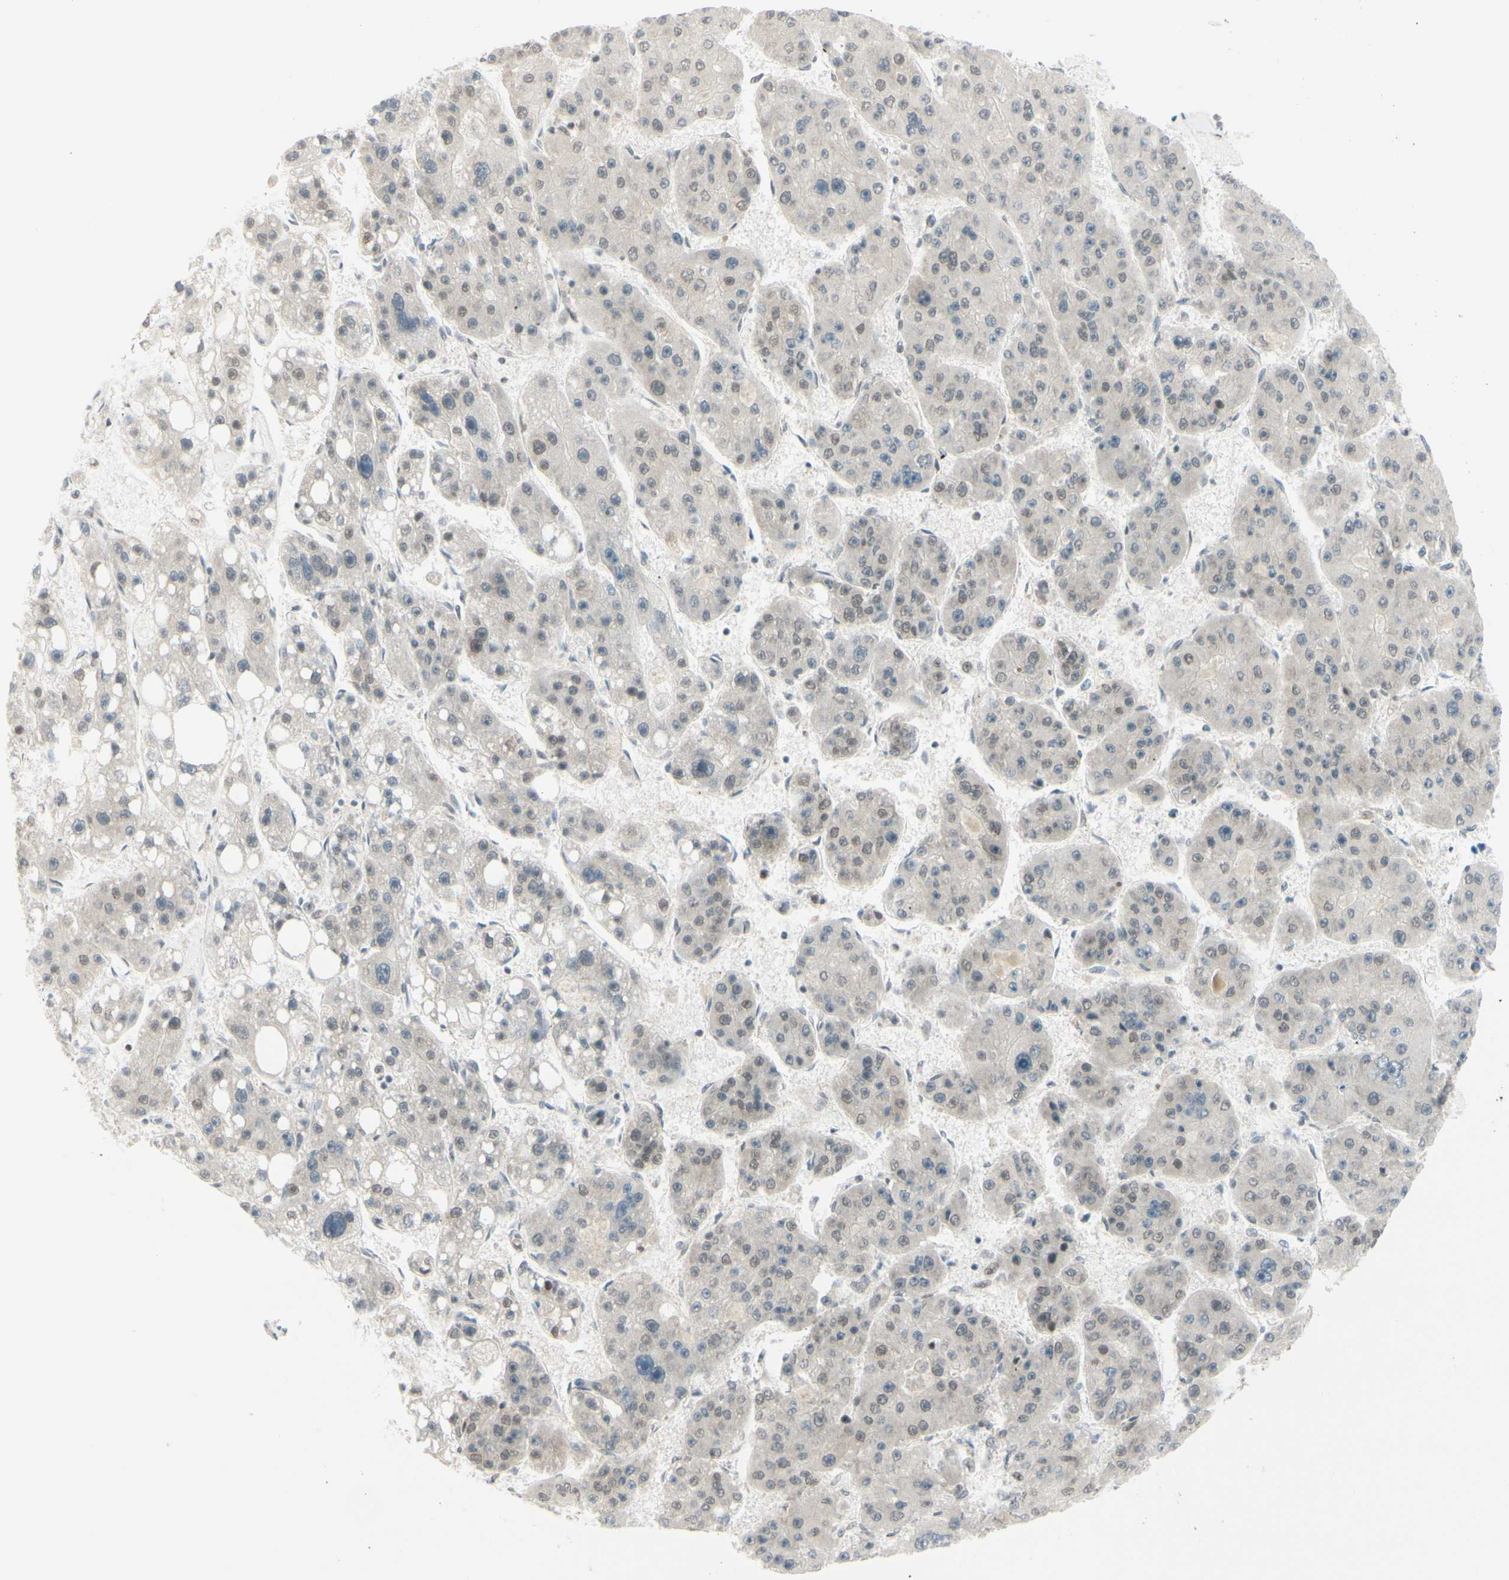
{"staining": {"intensity": "weak", "quantity": ">75%", "location": "cytoplasmic/membranous"}, "tissue": "liver cancer", "cell_type": "Tumor cells", "image_type": "cancer", "snomed": [{"axis": "morphology", "description": "Carcinoma, Hepatocellular, NOS"}, {"axis": "topography", "description": "Liver"}], "caption": "This is an image of immunohistochemistry staining of liver cancer, which shows weak positivity in the cytoplasmic/membranous of tumor cells.", "gene": "BRMS1", "patient": {"sex": "female", "age": 61}}